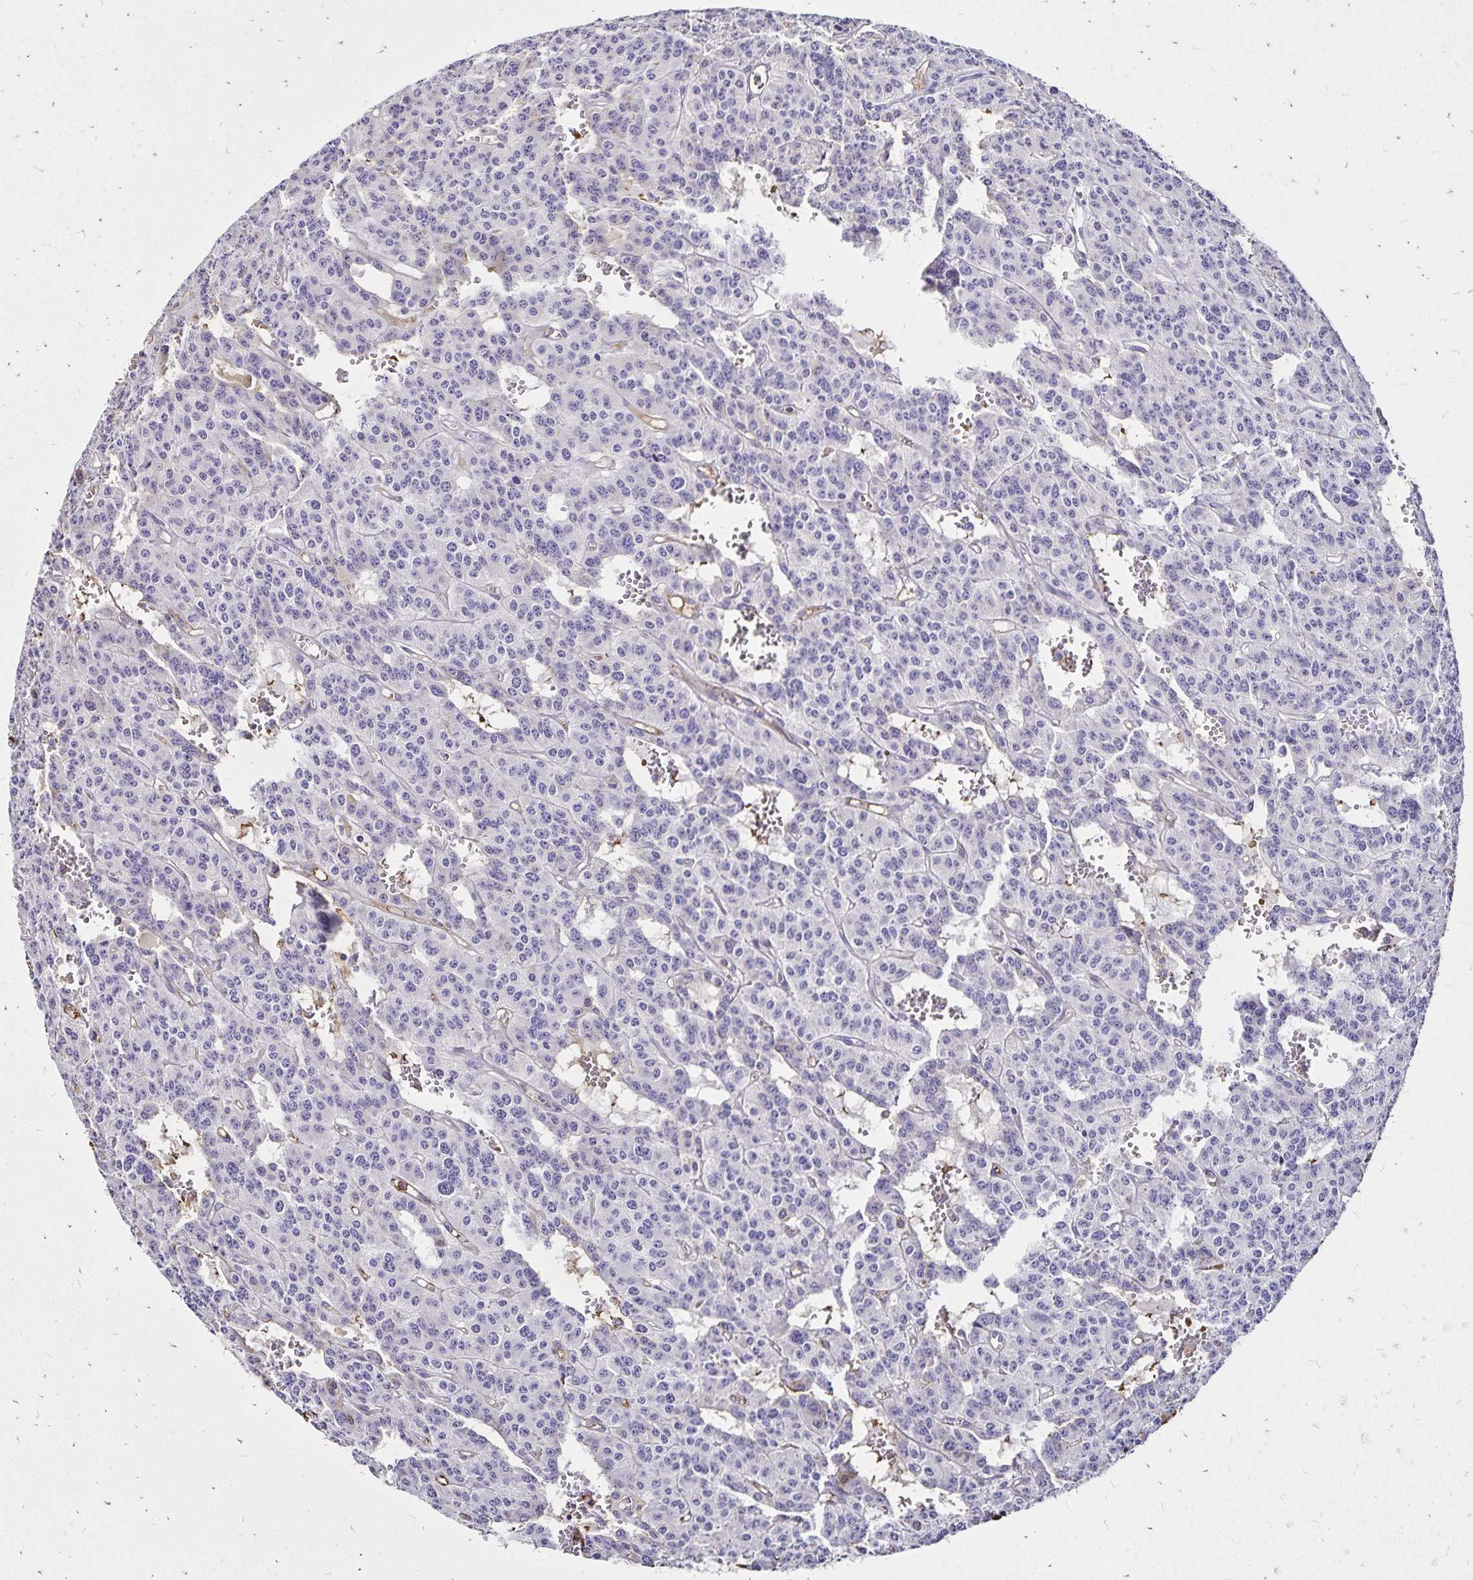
{"staining": {"intensity": "negative", "quantity": "none", "location": "none"}, "tissue": "carcinoid", "cell_type": "Tumor cells", "image_type": "cancer", "snomed": [{"axis": "morphology", "description": "Carcinoid, malignant, NOS"}, {"axis": "topography", "description": "Lung"}], "caption": "DAB immunohistochemical staining of carcinoid exhibits no significant staining in tumor cells.", "gene": "KISS1", "patient": {"sex": "female", "age": 71}}